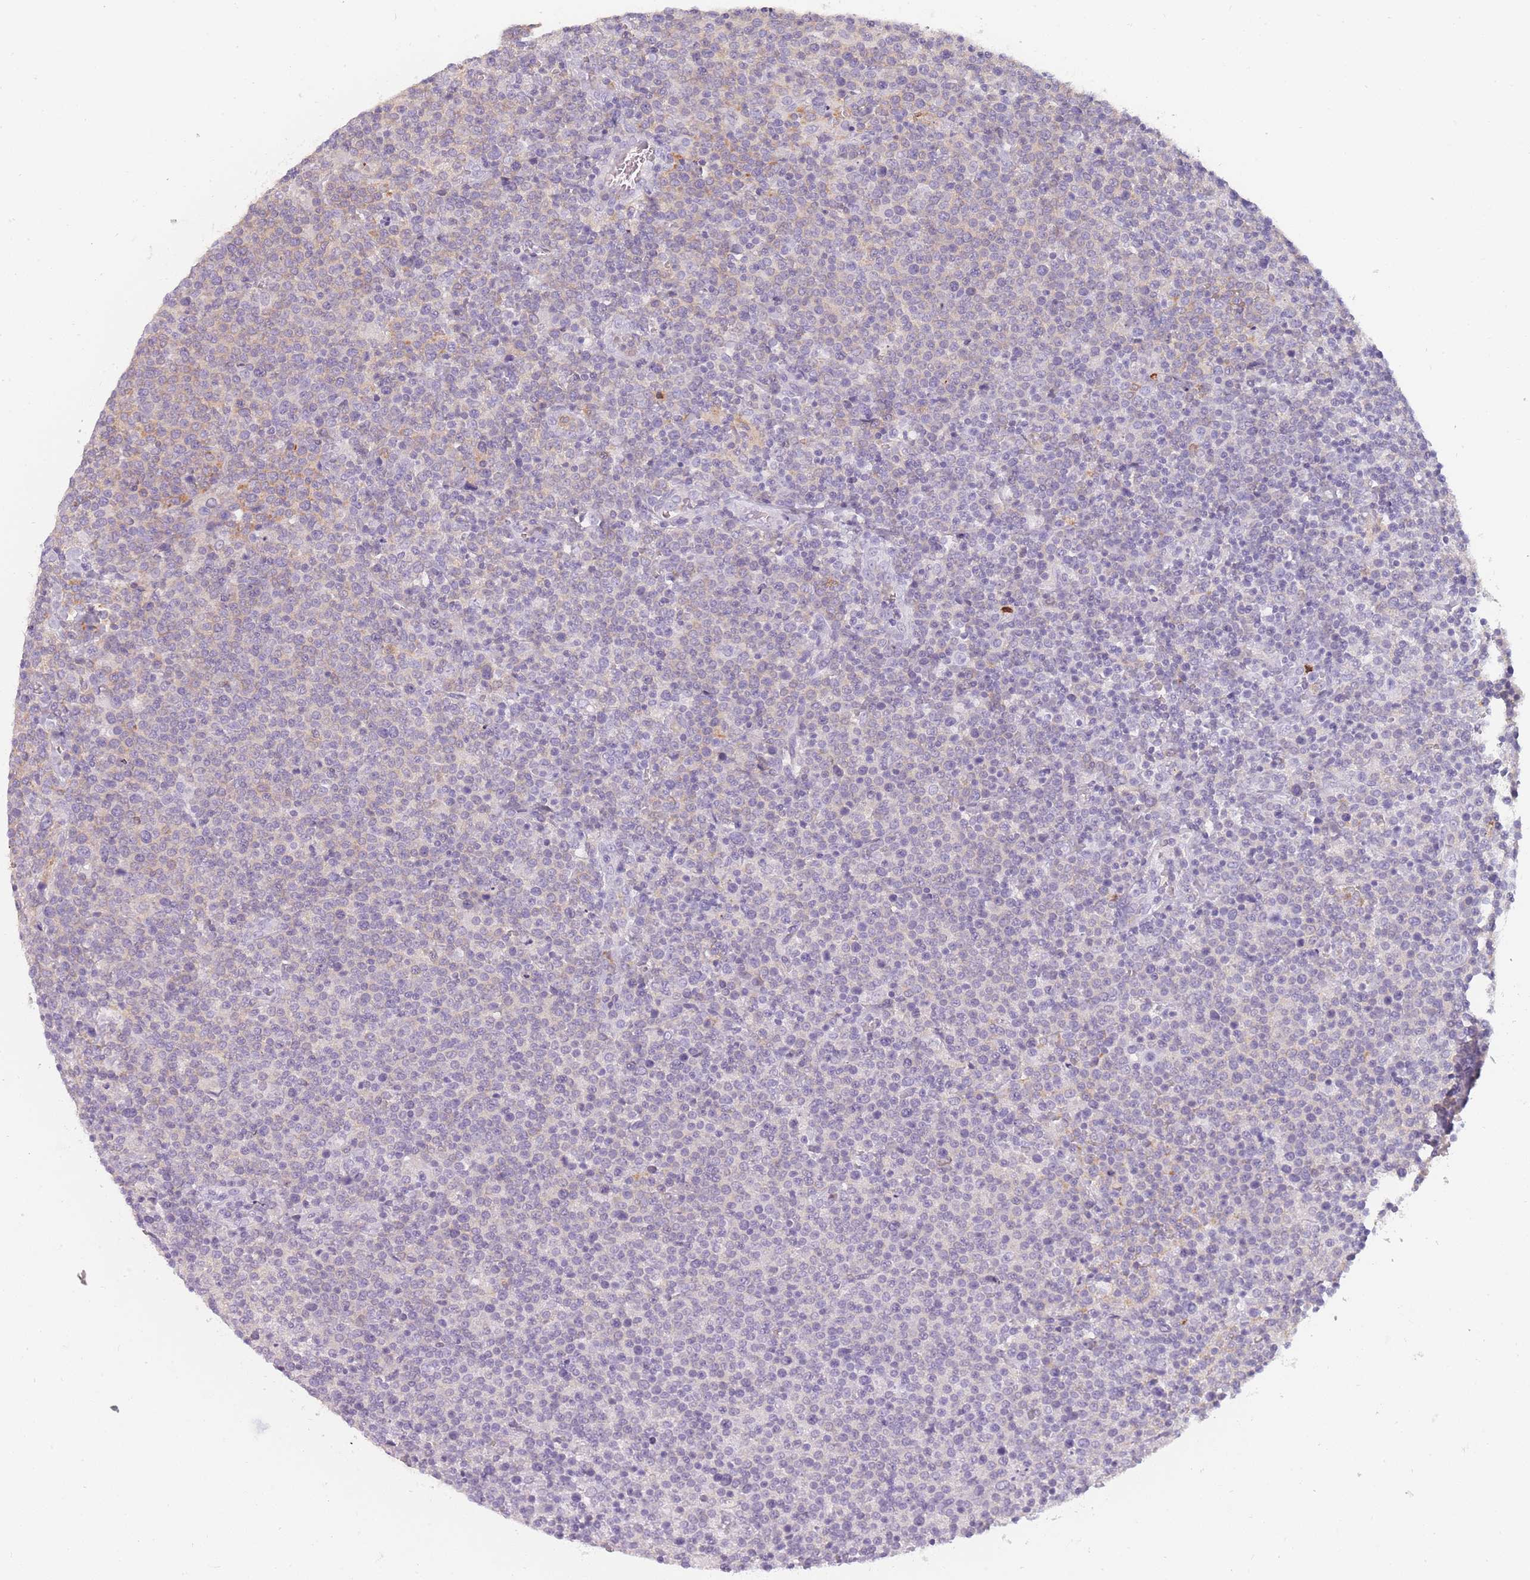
{"staining": {"intensity": "weak", "quantity": "25%-75%", "location": "cytoplasmic/membranous"}, "tissue": "lymphoma", "cell_type": "Tumor cells", "image_type": "cancer", "snomed": [{"axis": "morphology", "description": "Malignant lymphoma, non-Hodgkin's type, High grade"}, {"axis": "topography", "description": "Lymph node"}], "caption": "Immunohistochemistry histopathology image of lymphoma stained for a protein (brown), which shows low levels of weak cytoplasmic/membranous staining in approximately 25%-75% of tumor cells.", "gene": "NDST2", "patient": {"sex": "male", "age": 61}}